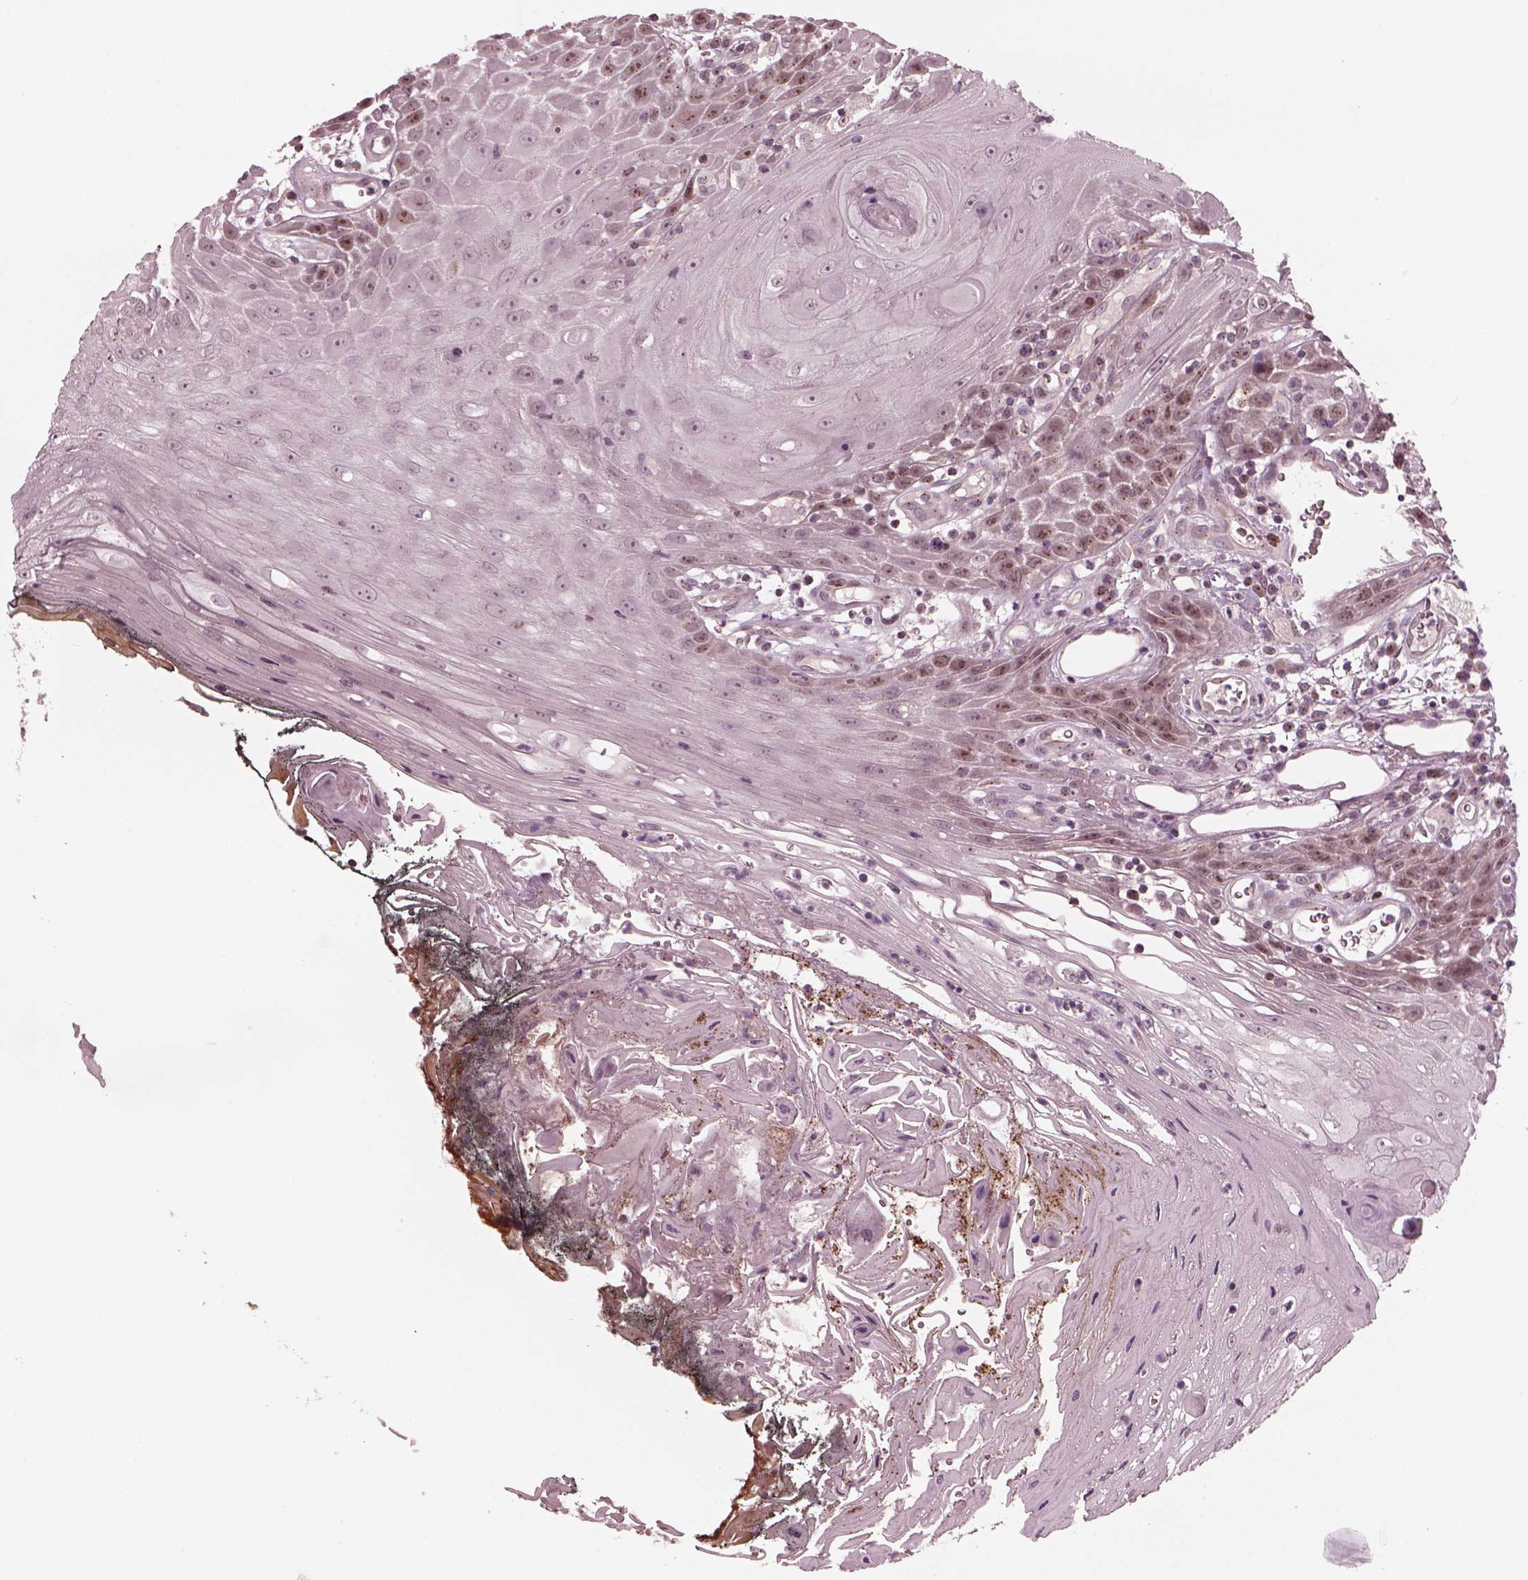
{"staining": {"intensity": "weak", "quantity": "<25%", "location": "cytoplasmic/membranous"}, "tissue": "head and neck cancer", "cell_type": "Tumor cells", "image_type": "cancer", "snomed": [{"axis": "morphology", "description": "Squamous cell carcinoma, NOS"}, {"axis": "topography", "description": "Head-Neck"}], "caption": "The histopathology image reveals no significant expression in tumor cells of squamous cell carcinoma (head and neck).", "gene": "SAXO1", "patient": {"sex": "male", "age": 52}}